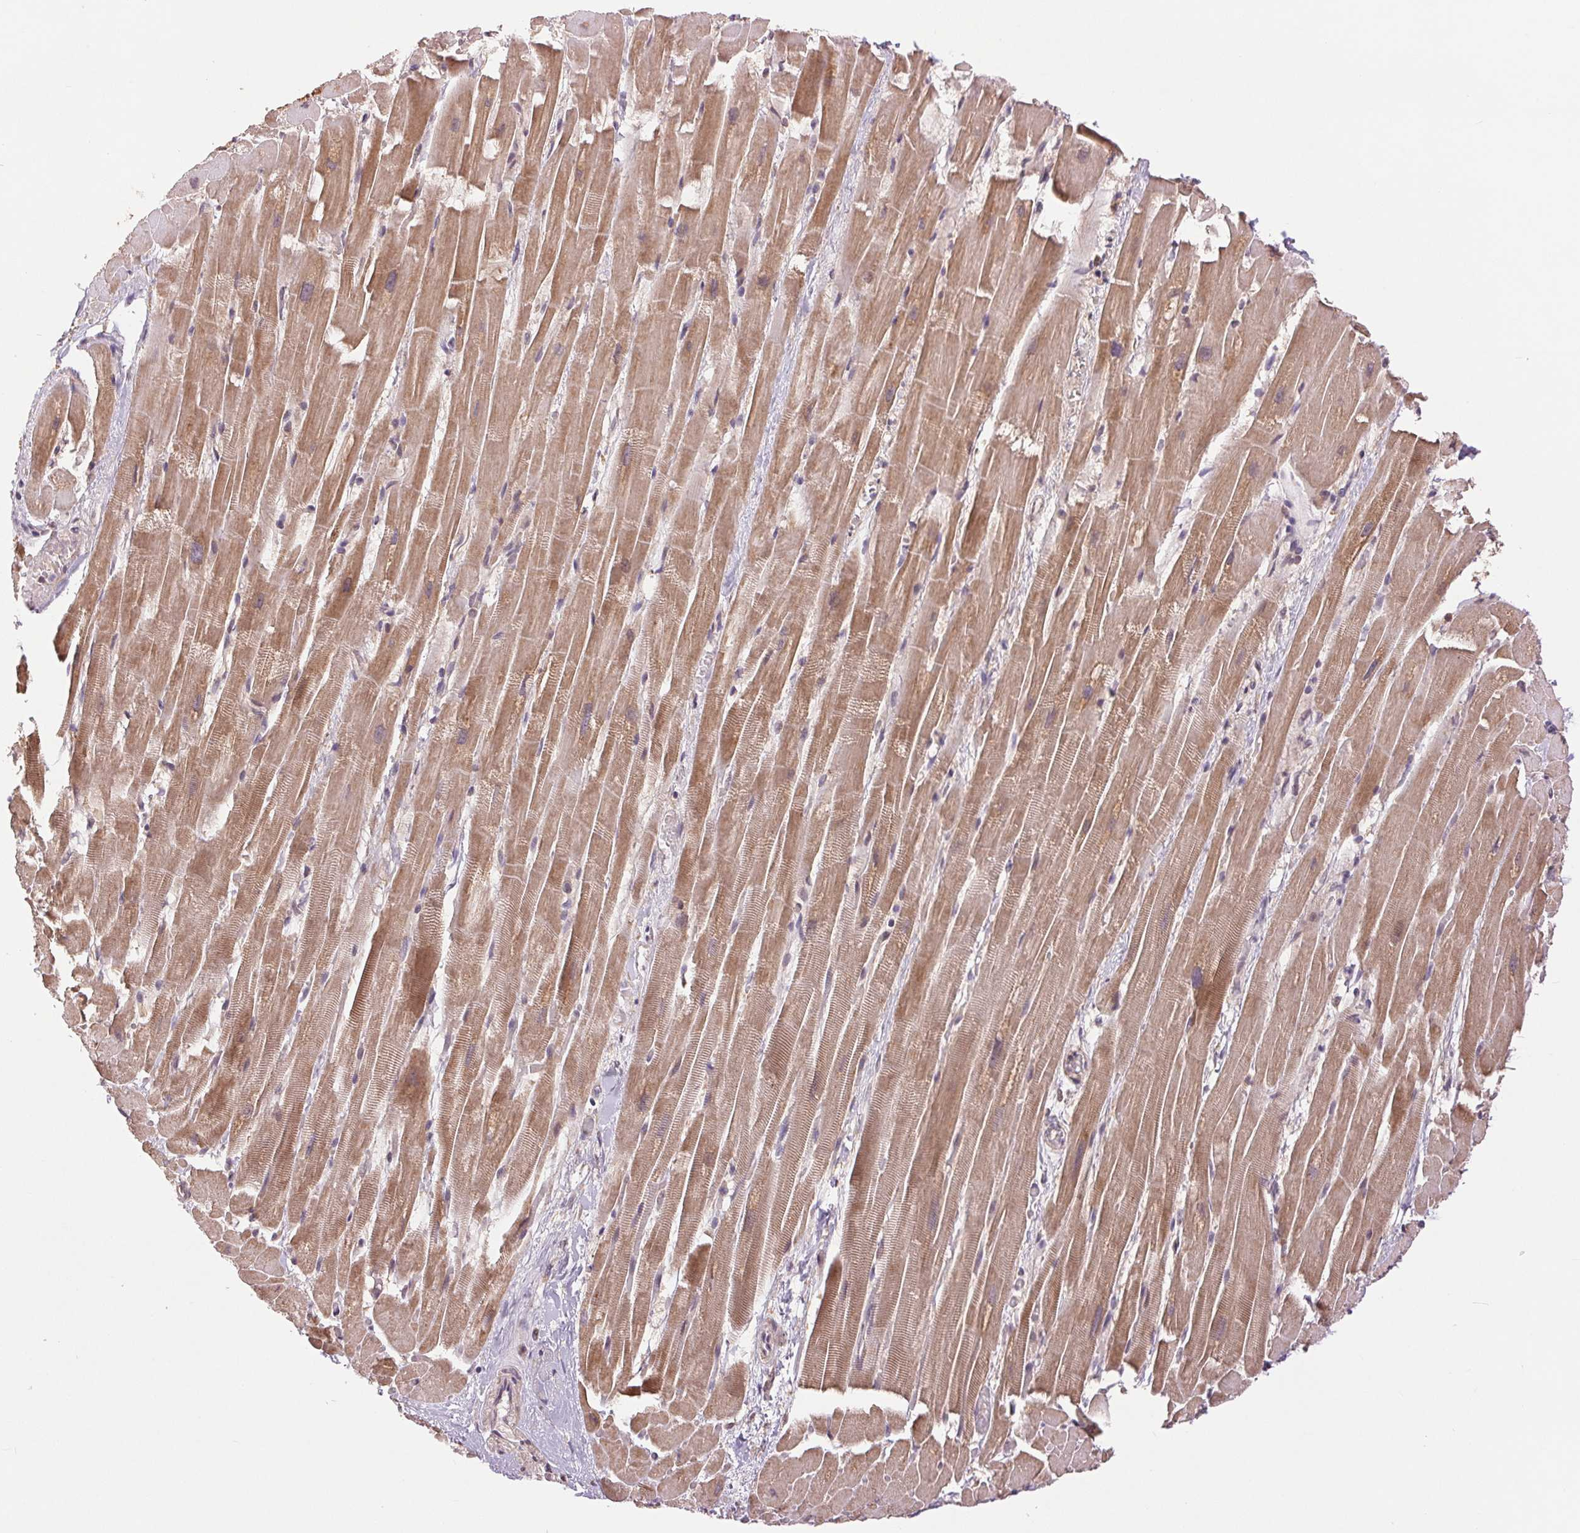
{"staining": {"intensity": "moderate", "quantity": ">75%", "location": "cytoplasmic/membranous"}, "tissue": "heart muscle", "cell_type": "Cardiomyocytes", "image_type": "normal", "snomed": [{"axis": "morphology", "description": "Normal tissue, NOS"}, {"axis": "topography", "description": "Heart"}], "caption": "Cardiomyocytes reveal moderate cytoplasmic/membranous staining in about >75% of cells in normal heart muscle.", "gene": "BTF3L4", "patient": {"sex": "male", "age": 37}}